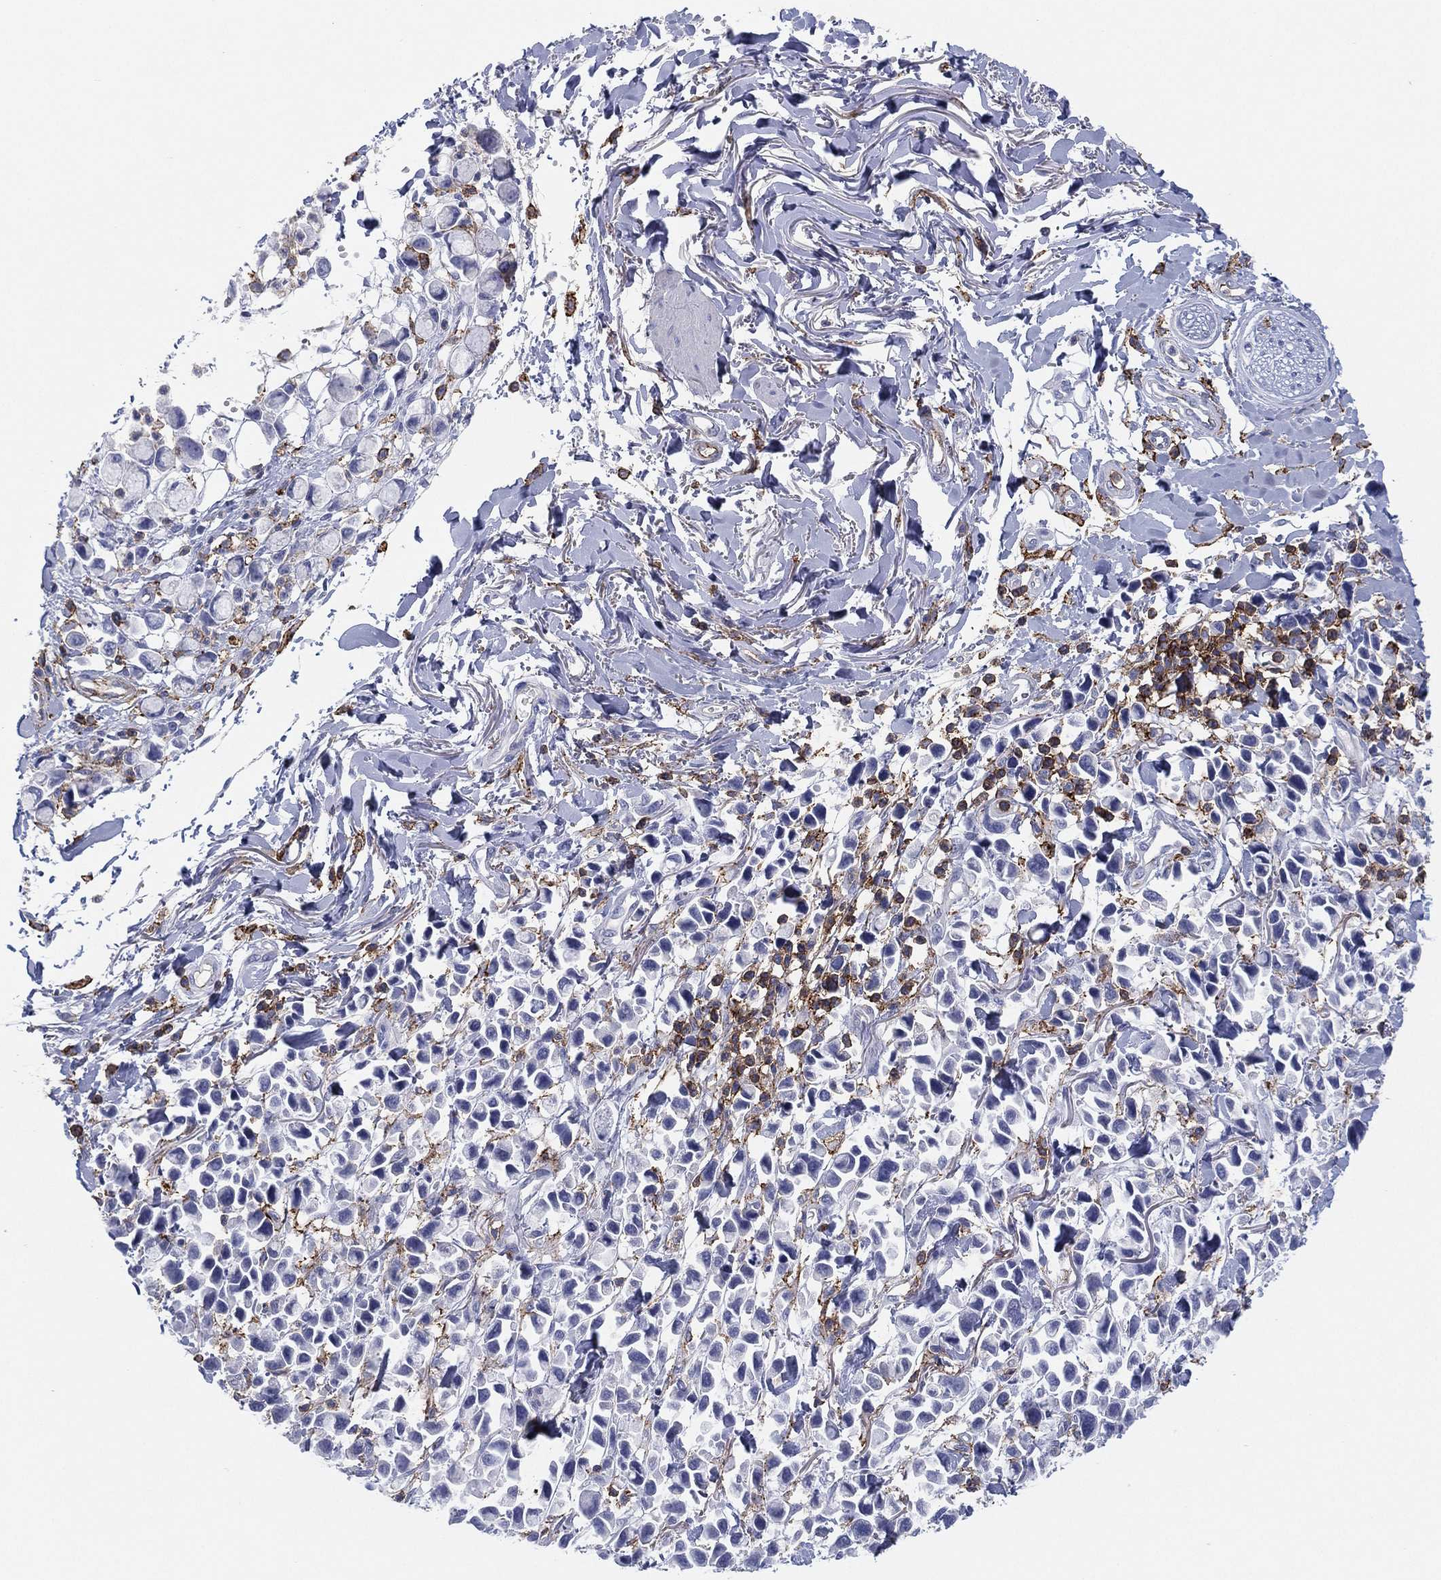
{"staining": {"intensity": "negative", "quantity": "none", "location": "none"}, "tissue": "stomach cancer", "cell_type": "Tumor cells", "image_type": "cancer", "snomed": [{"axis": "morphology", "description": "Adenocarcinoma, NOS"}, {"axis": "topography", "description": "Stomach"}], "caption": "Tumor cells are negative for protein expression in human stomach cancer.", "gene": "SELPLG", "patient": {"sex": "female", "age": 81}}